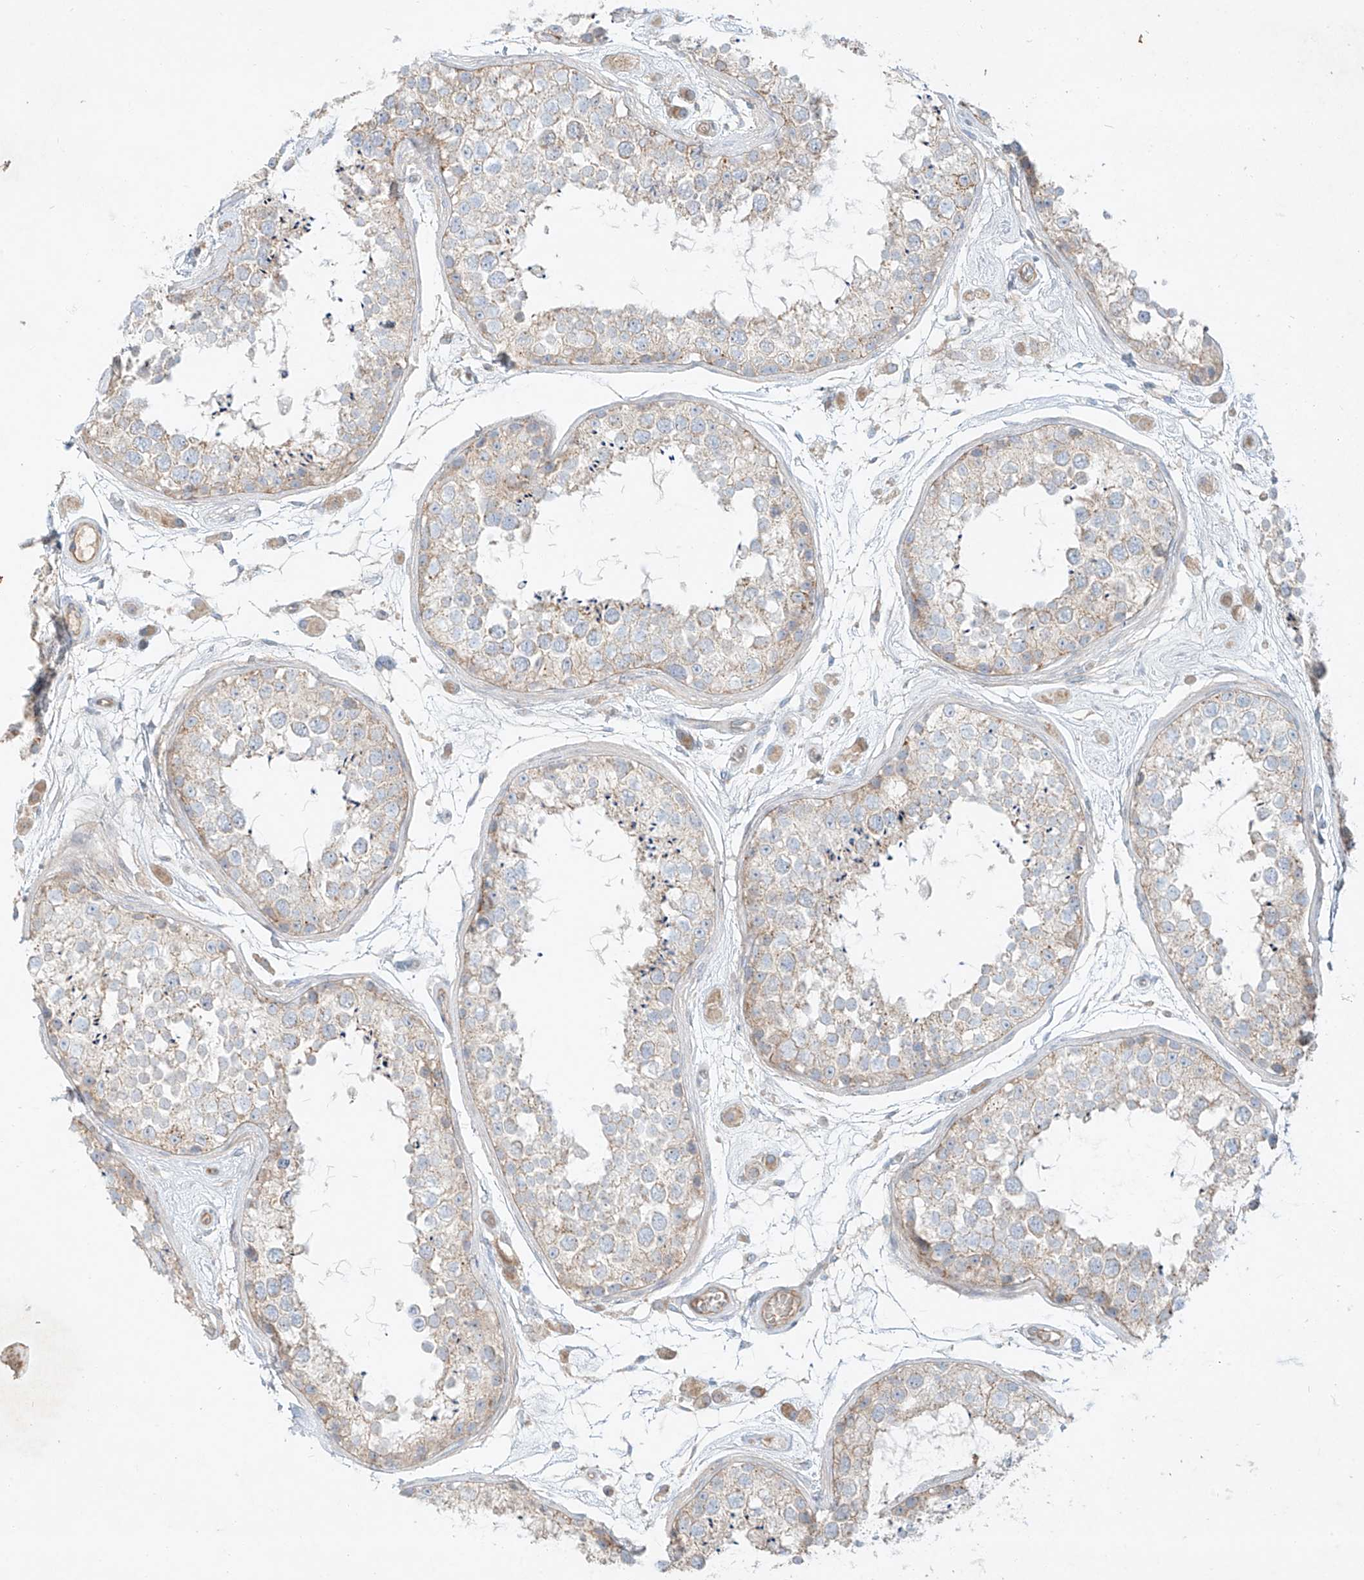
{"staining": {"intensity": "weak", "quantity": "<25%", "location": "cytoplasmic/membranous"}, "tissue": "testis", "cell_type": "Cells in seminiferous ducts", "image_type": "normal", "snomed": [{"axis": "morphology", "description": "Normal tissue, NOS"}, {"axis": "topography", "description": "Testis"}], "caption": "The photomicrograph demonstrates no significant staining in cells in seminiferous ducts of testis.", "gene": "AJM1", "patient": {"sex": "male", "age": 25}}